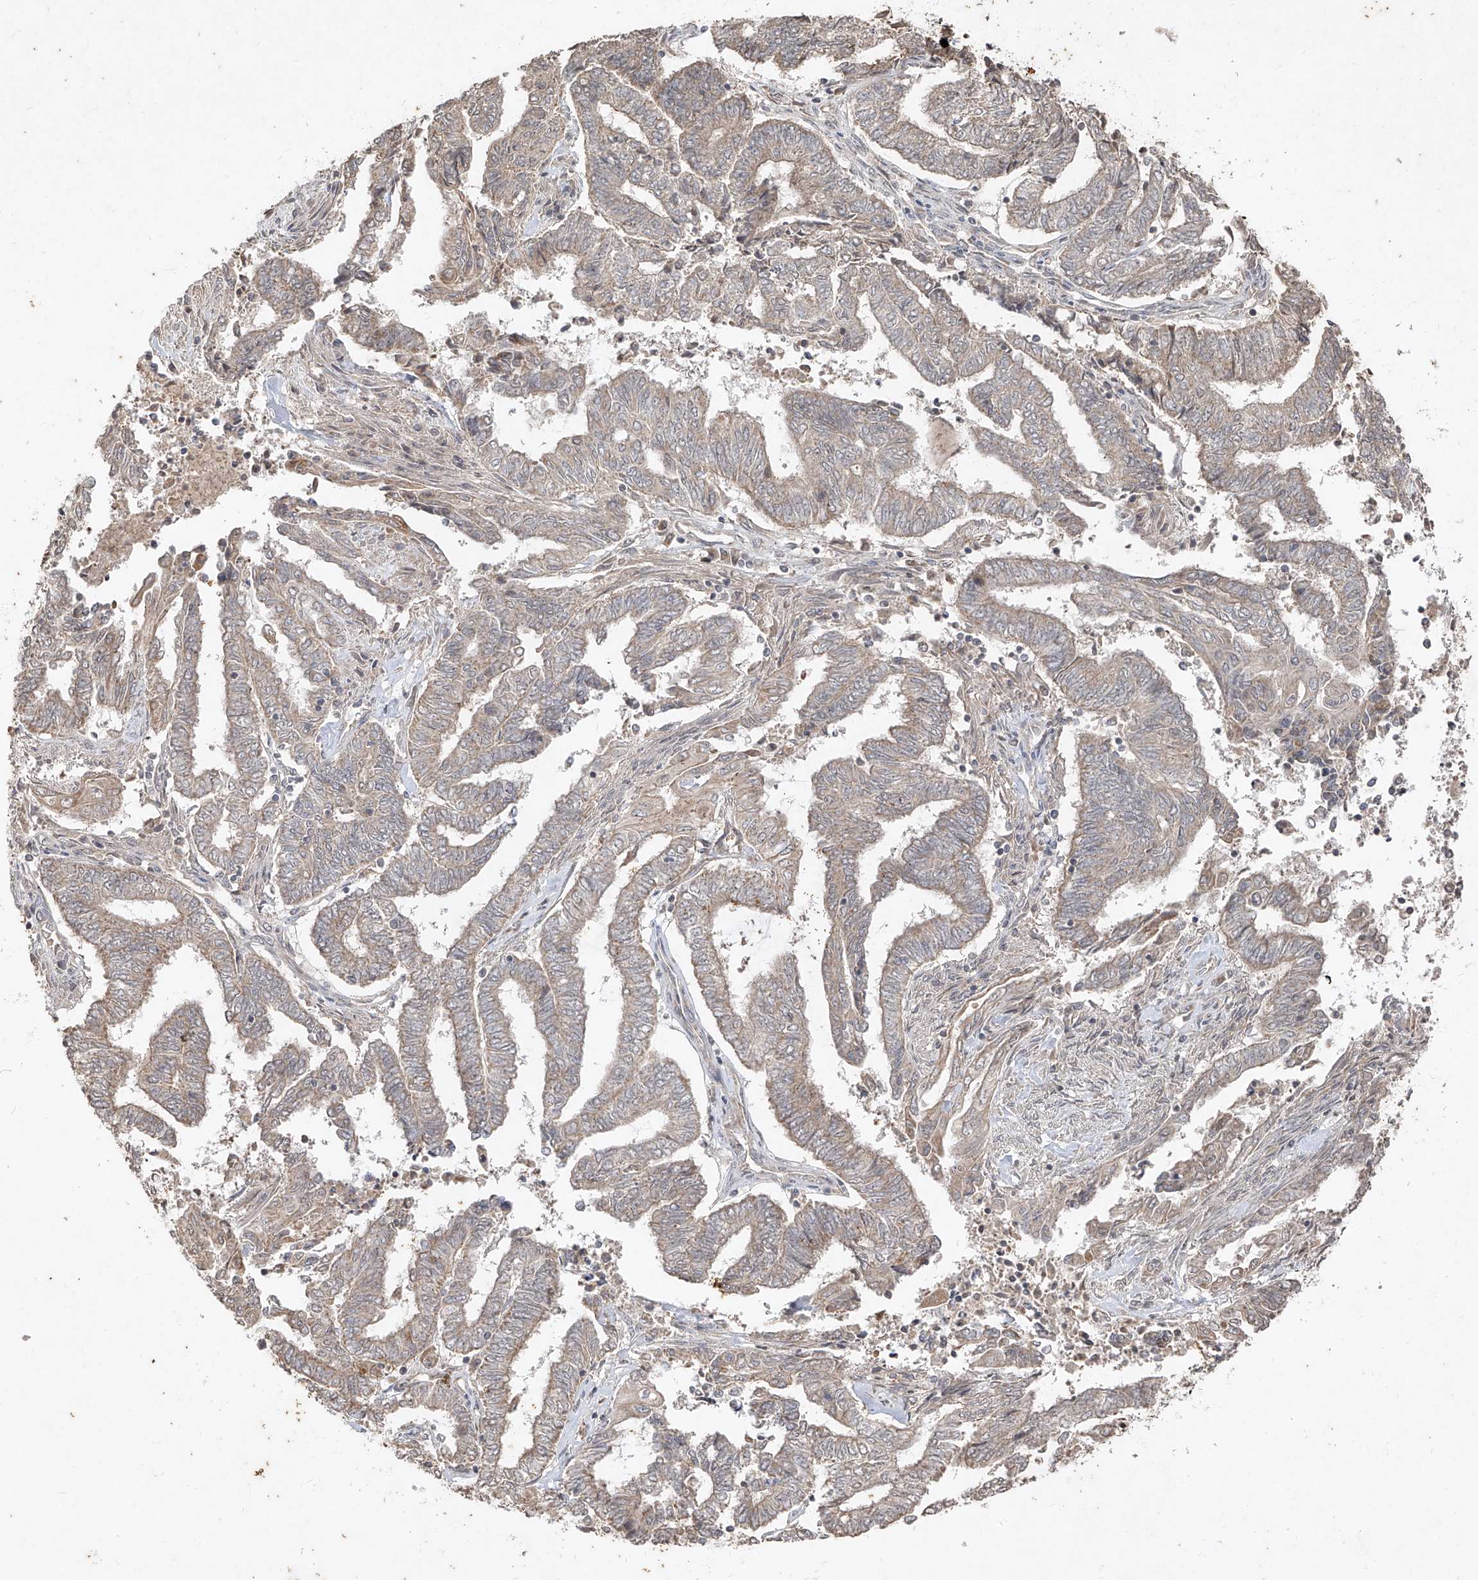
{"staining": {"intensity": "weak", "quantity": "25%-75%", "location": "cytoplasmic/membranous"}, "tissue": "endometrial cancer", "cell_type": "Tumor cells", "image_type": "cancer", "snomed": [{"axis": "morphology", "description": "Adenocarcinoma, NOS"}, {"axis": "topography", "description": "Uterus"}, {"axis": "topography", "description": "Endometrium"}], "caption": "Protein expression analysis of human adenocarcinoma (endometrial) reveals weak cytoplasmic/membranous staining in approximately 25%-75% of tumor cells.", "gene": "ABCD3", "patient": {"sex": "female", "age": 70}}